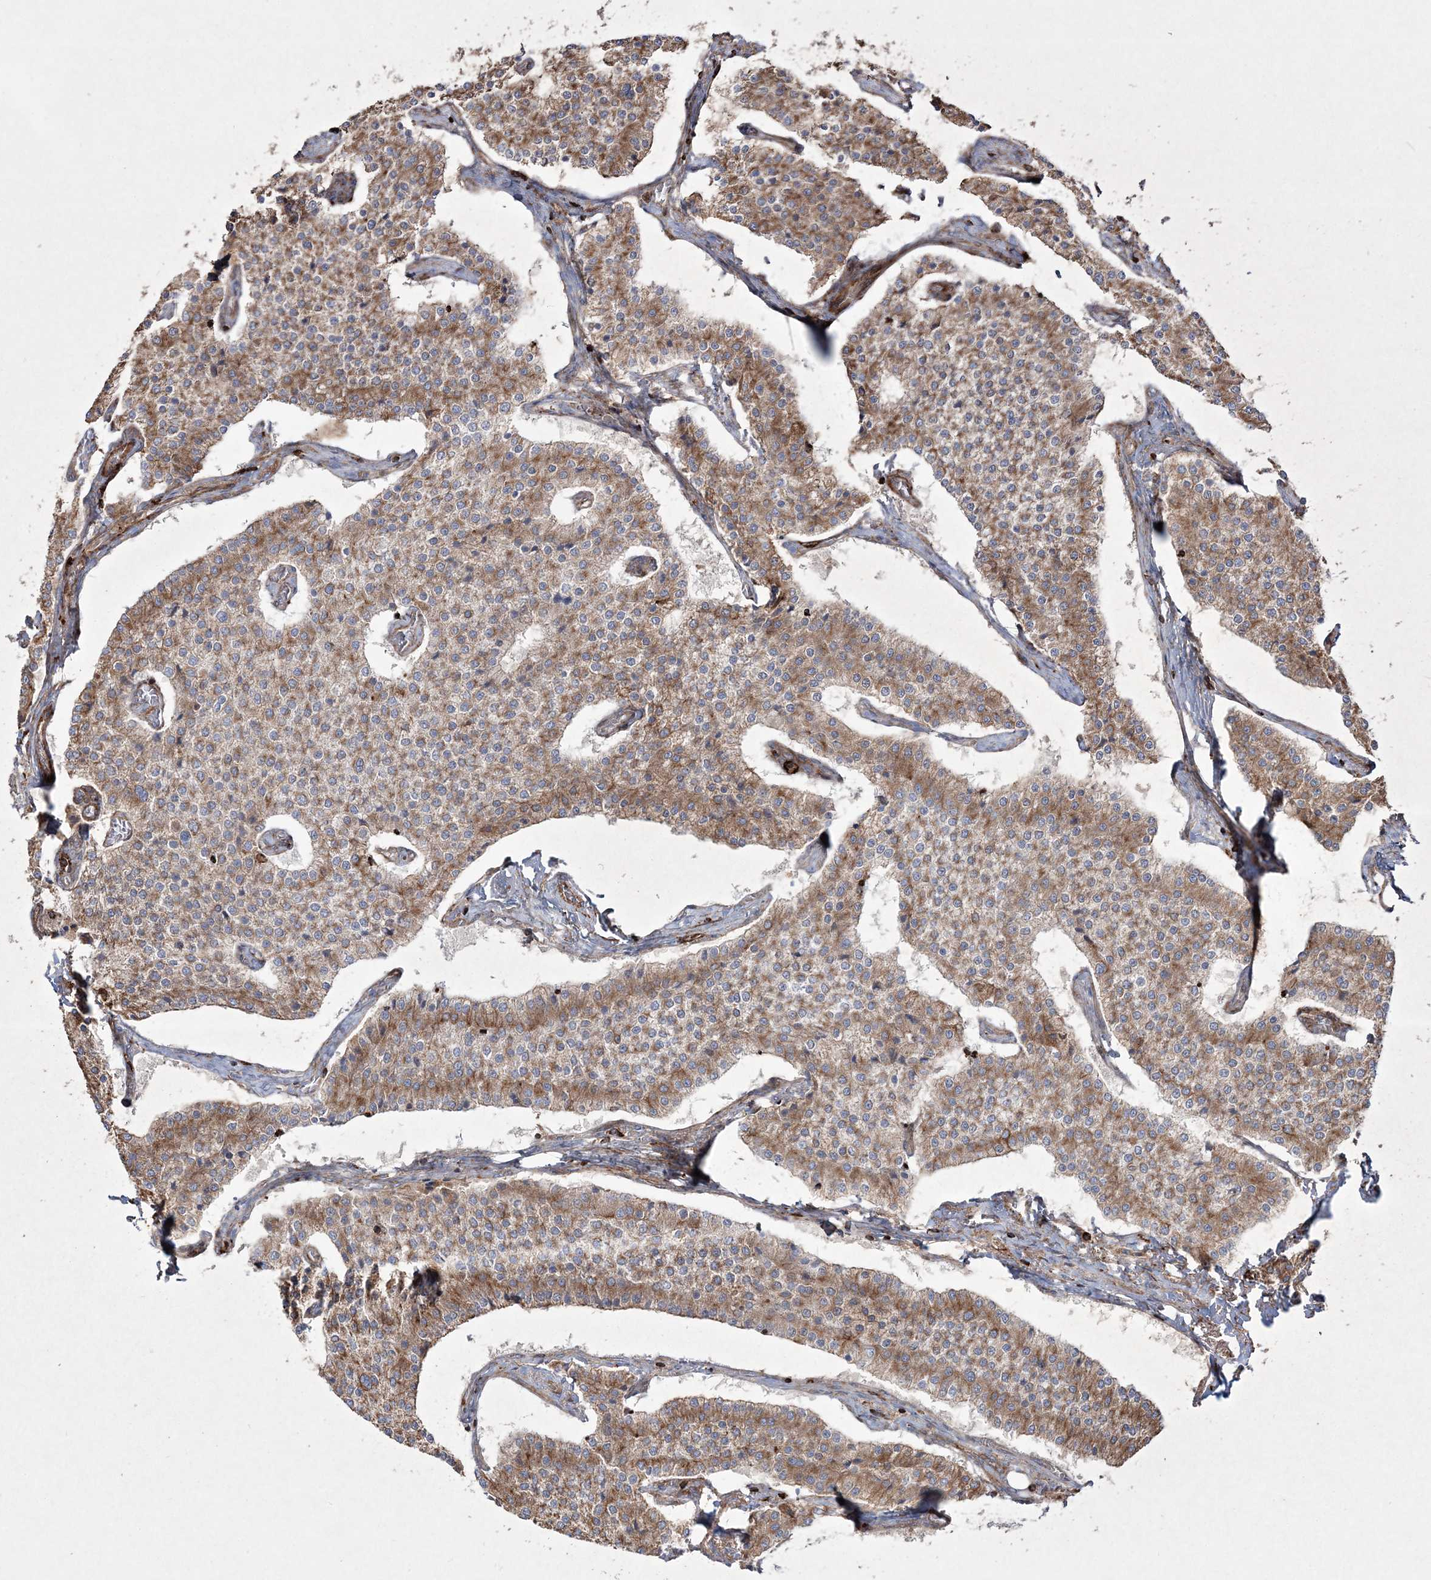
{"staining": {"intensity": "moderate", "quantity": ">75%", "location": "cytoplasmic/membranous"}, "tissue": "carcinoid", "cell_type": "Tumor cells", "image_type": "cancer", "snomed": [{"axis": "morphology", "description": "Carcinoid, malignant, NOS"}, {"axis": "topography", "description": "Colon"}], "caption": "High-power microscopy captured an immunohistochemistry image of carcinoid (malignant), revealing moderate cytoplasmic/membranous staining in approximately >75% of tumor cells.", "gene": "RICTOR", "patient": {"sex": "female", "age": 52}}